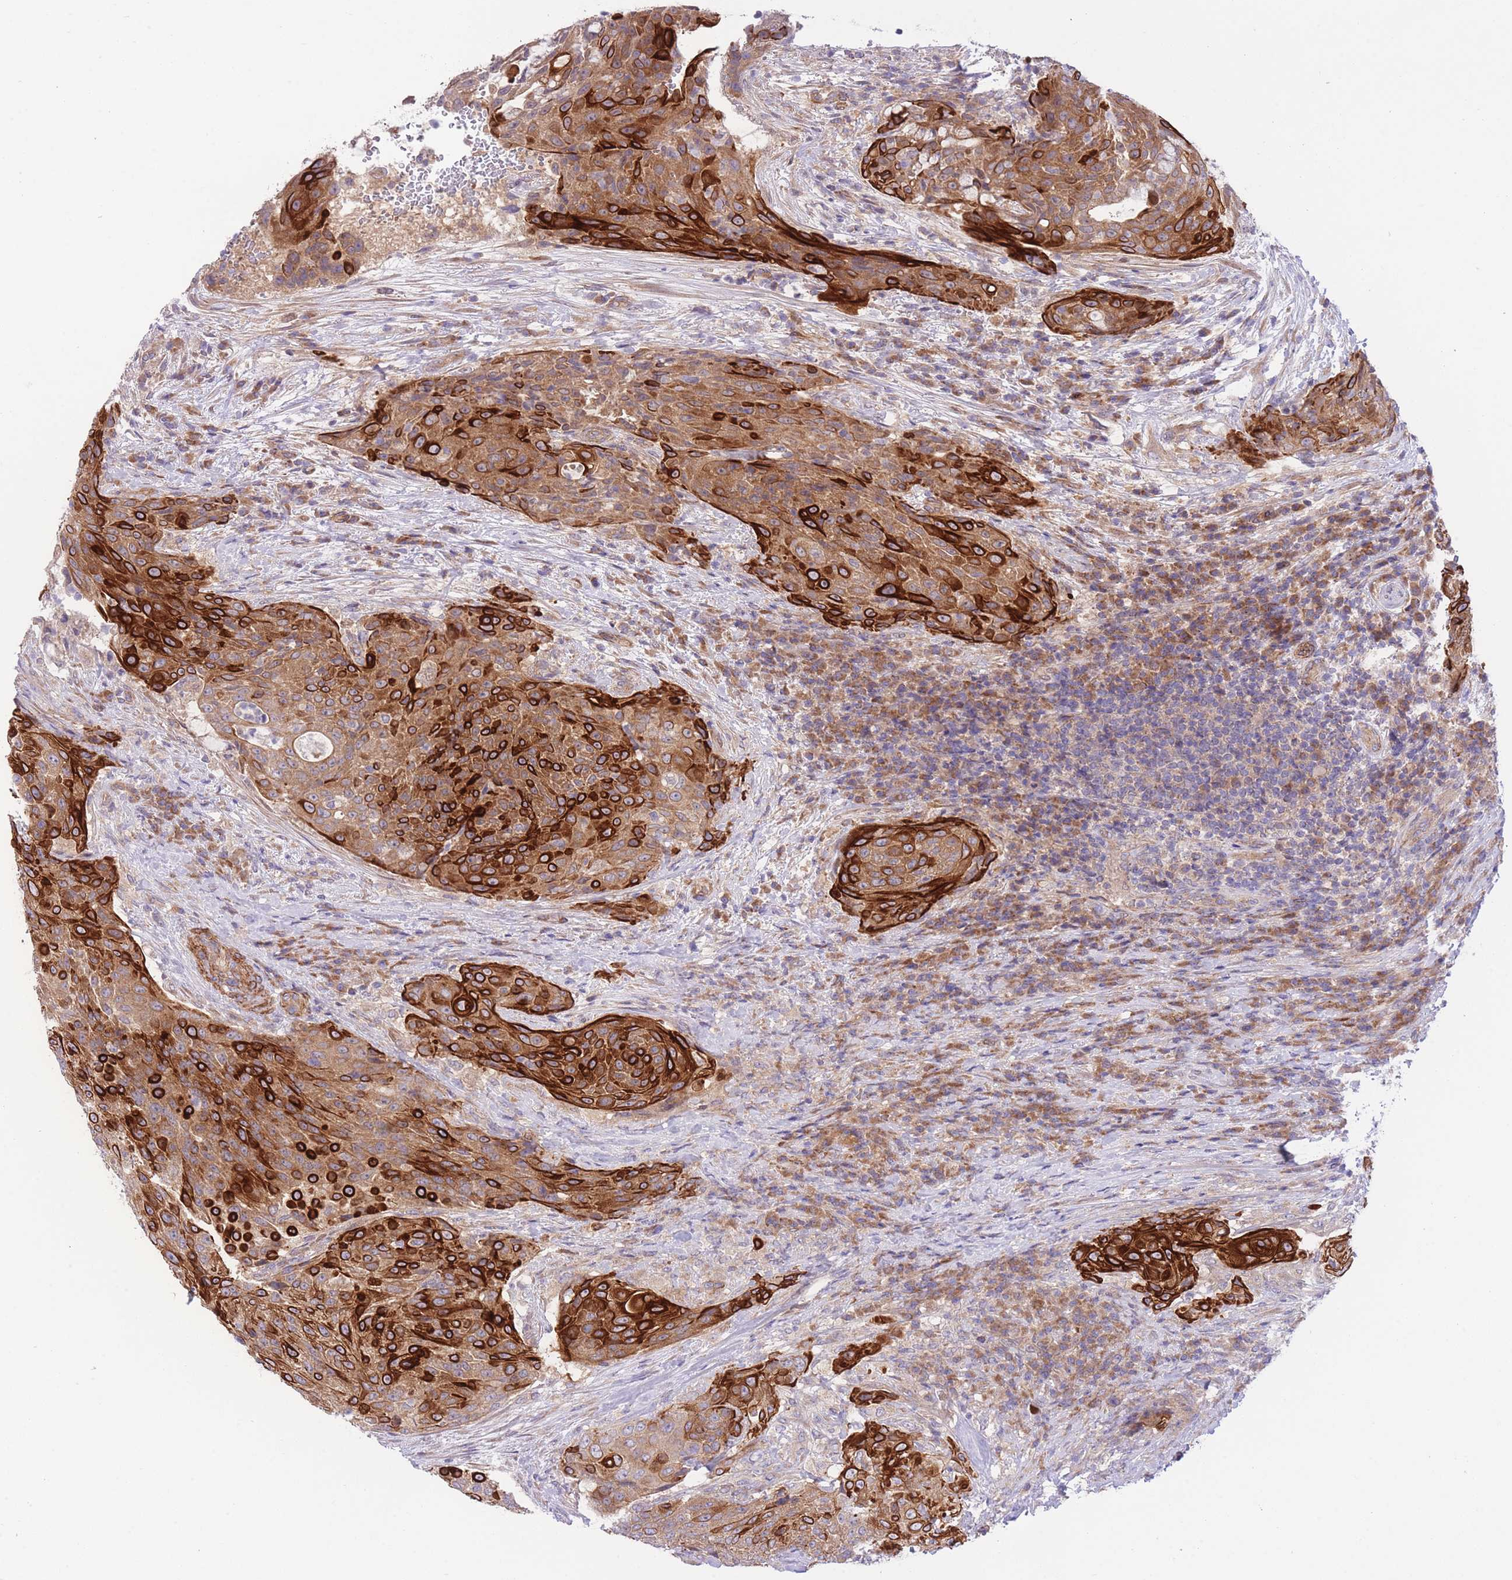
{"staining": {"intensity": "strong", "quantity": ">75%", "location": "cytoplasmic/membranous"}, "tissue": "urothelial cancer", "cell_type": "Tumor cells", "image_type": "cancer", "snomed": [{"axis": "morphology", "description": "Urothelial carcinoma, High grade"}, {"axis": "topography", "description": "Urinary bladder"}], "caption": "Human high-grade urothelial carcinoma stained with a brown dye shows strong cytoplasmic/membranous positive expression in about >75% of tumor cells.", "gene": "CHAC1", "patient": {"sex": "female", "age": 63}}